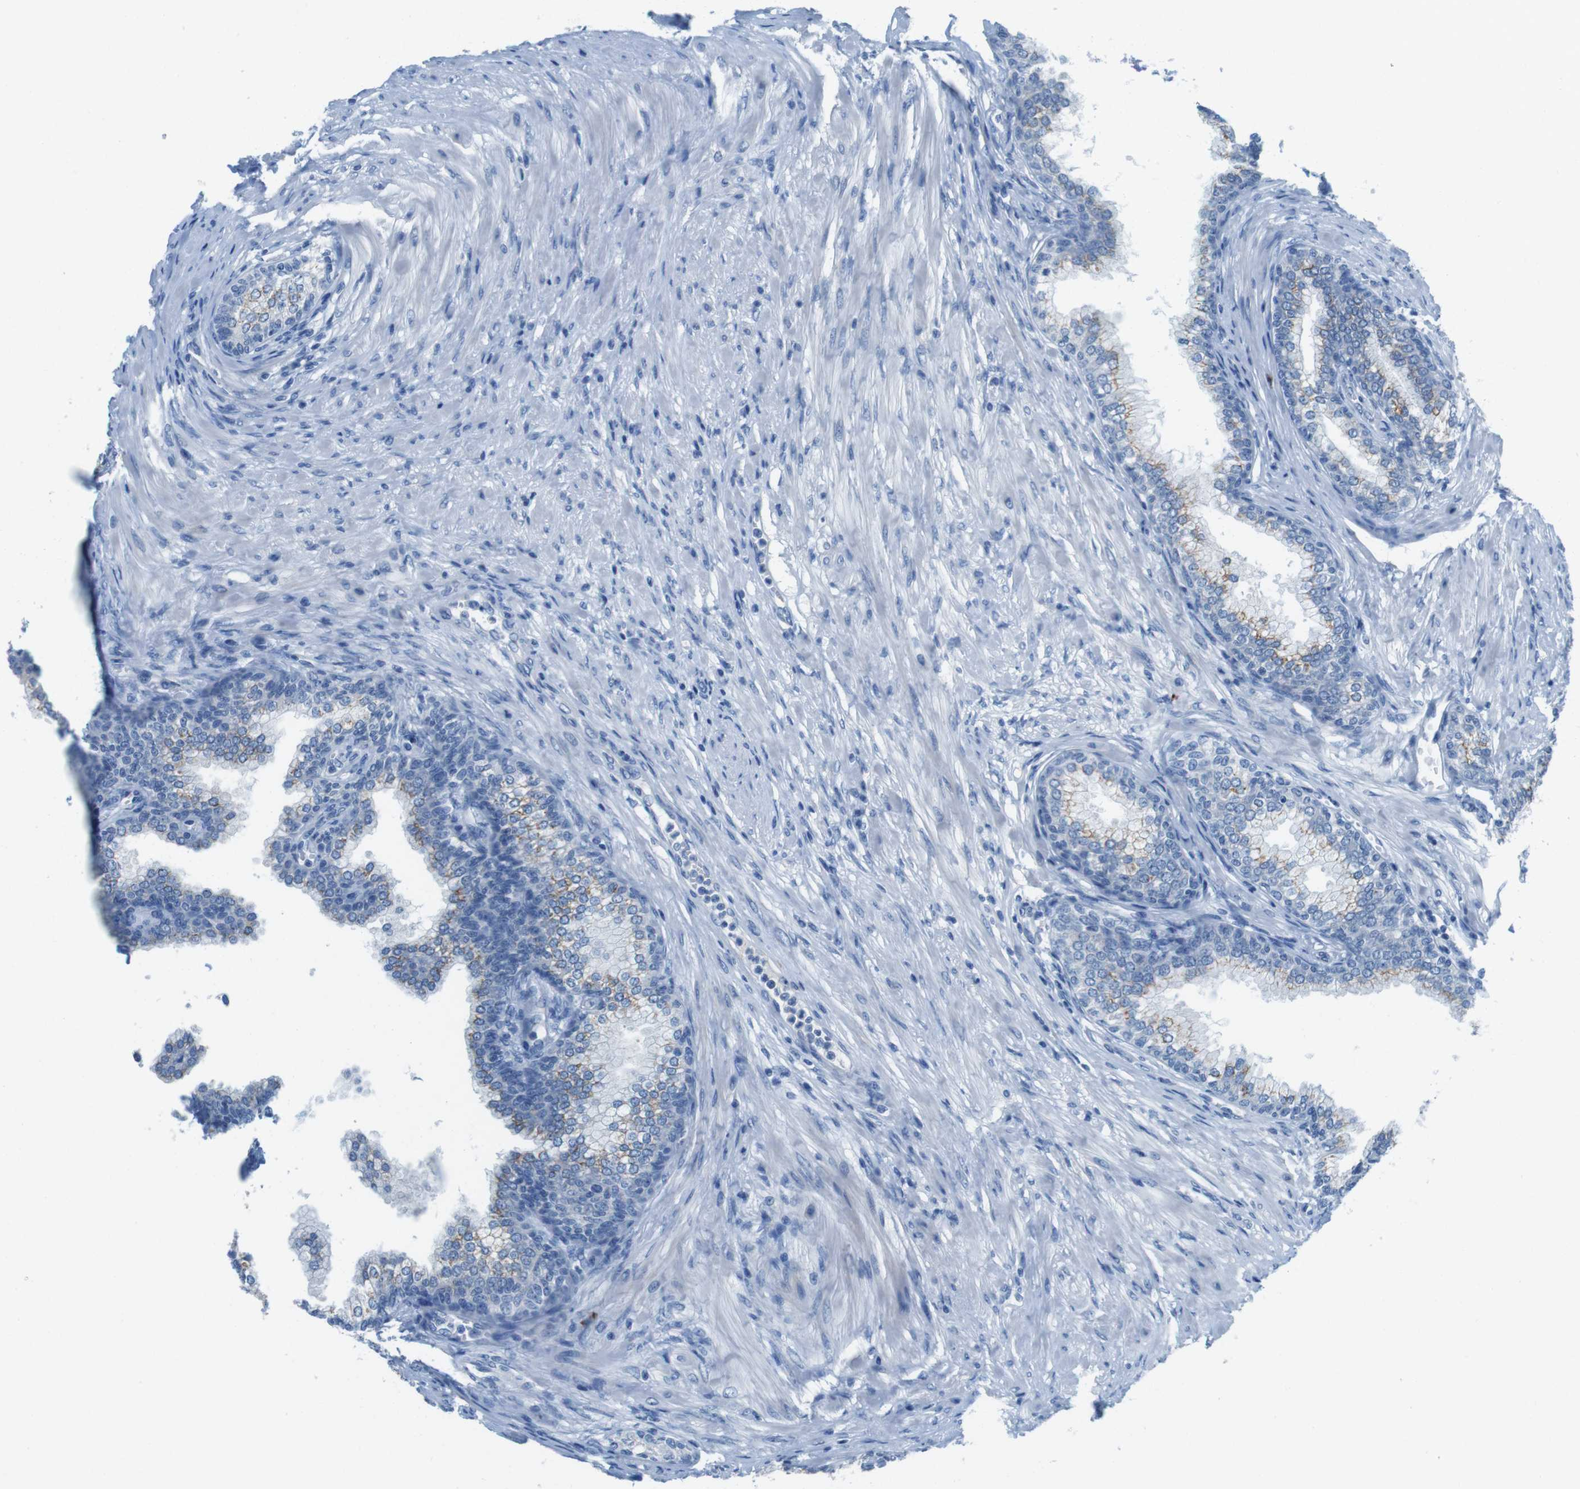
{"staining": {"intensity": "weak", "quantity": "25%-75%", "location": "cytoplasmic/membranous"}, "tissue": "prostate", "cell_type": "Glandular cells", "image_type": "normal", "snomed": [{"axis": "morphology", "description": "Normal tissue, NOS"}, {"axis": "morphology", "description": "Urothelial carcinoma, Low grade"}, {"axis": "topography", "description": "Urinary bladder"}, {"axis": "topography", "description": "Prostate"}], "caption": "This image exhibits immunohistochemistry (IHC) staining of benign human prostate, with low weak cytoplasmic/membranous positivity in approximately 25%-75% of glandular cells.", "gene": "SLC35A3", "patient": {"sex": "male", "age": 60}}